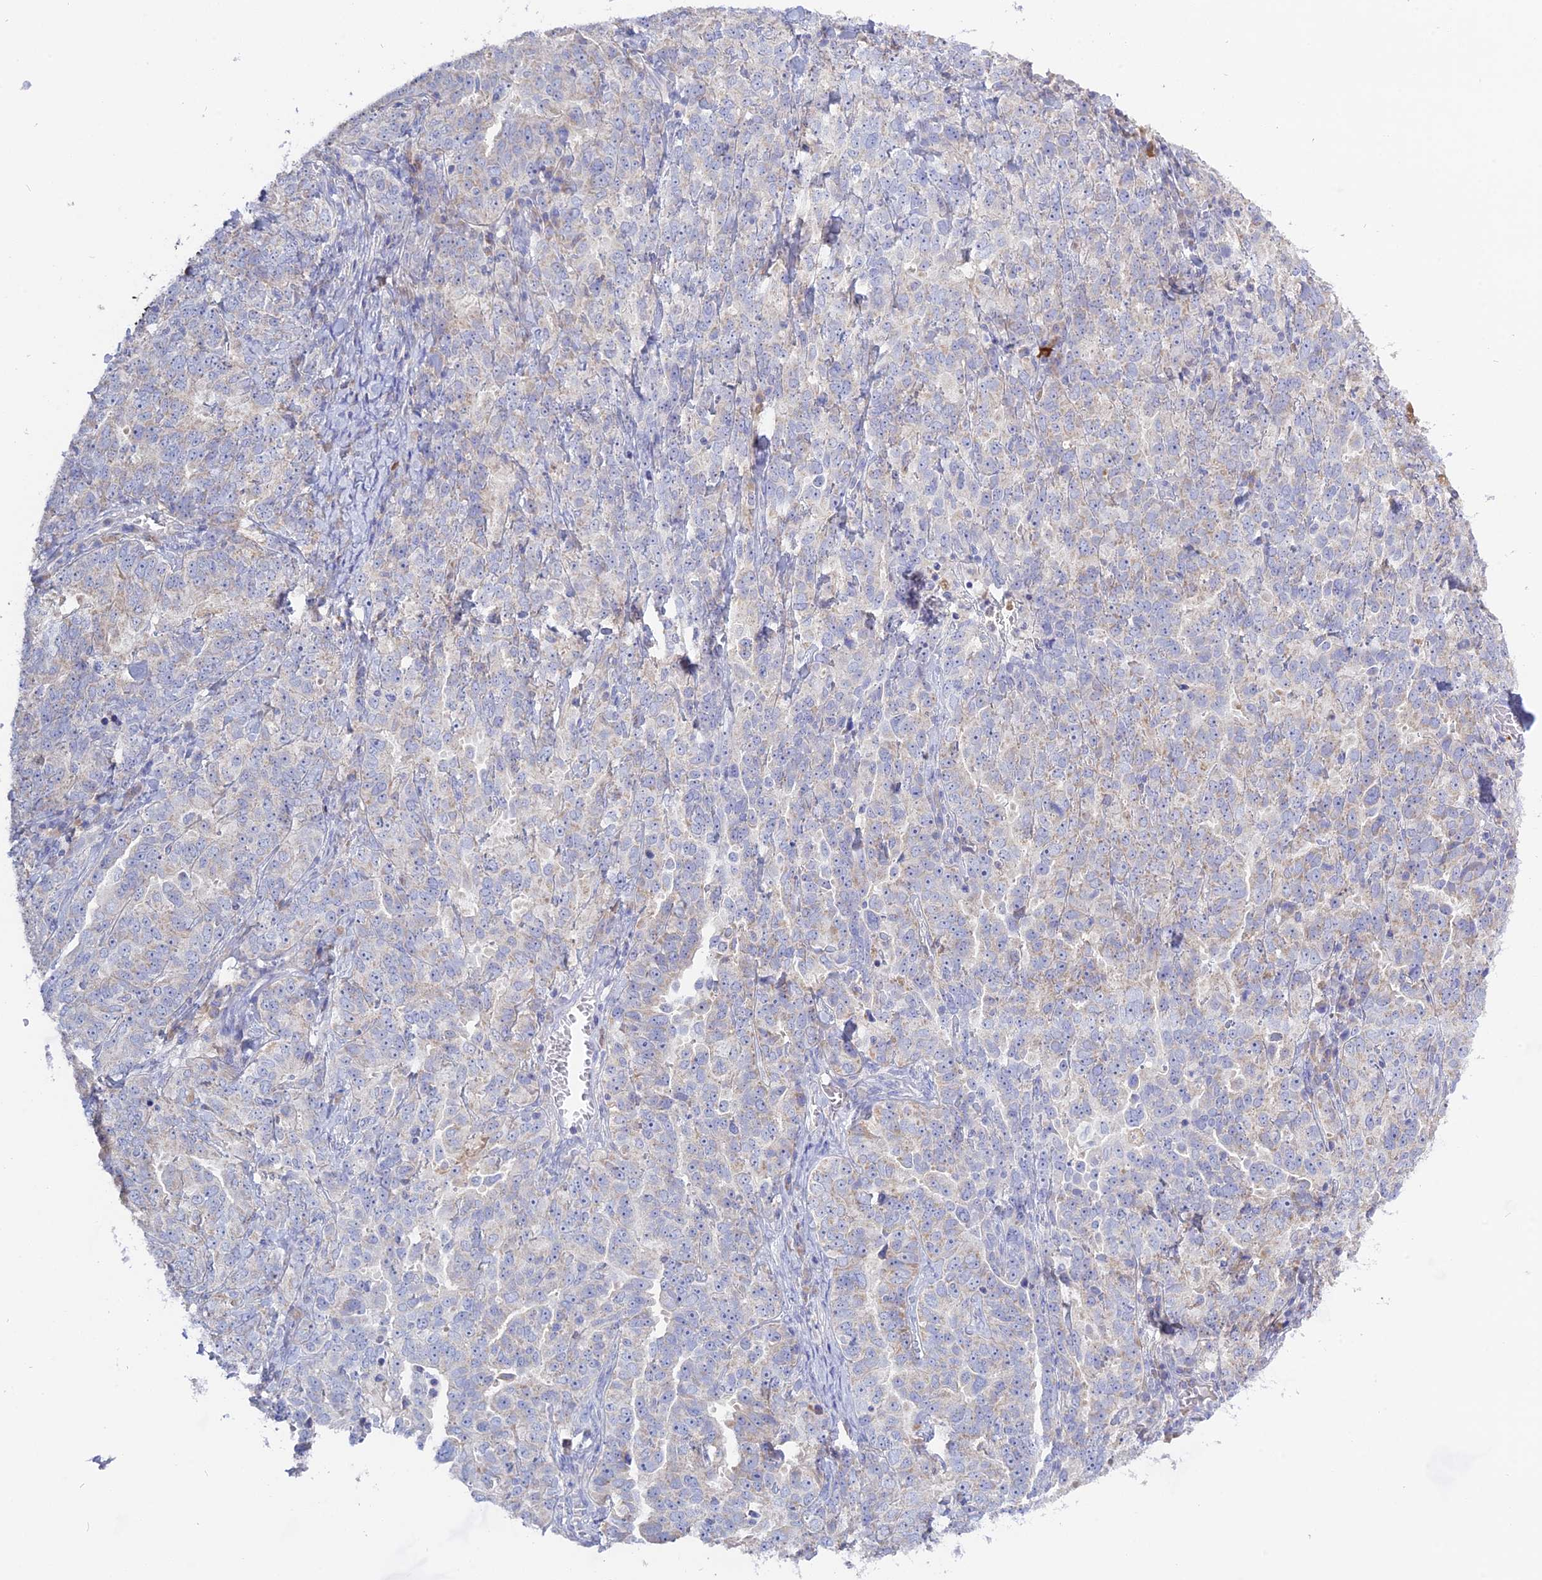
{"staining": {"intensity": "negative", "quantity": "none", "location": "none"}, "tissue": "ovarian cancer", "cell_type": "Tumor cells", "image_type": "cancer", "snomed": [{"axis": "morphology", "description": "Carcinoma, endometroid"}, {"axis": "topography", "description": "Ovary"}], "caption": "Tumor cells are negative for protein expression in human ovarian endometroid carcinoma. (DAB IHC visualized using brightfield microscopy, high magnification).", "gene": "ADGRA1", "patient": {"sex": "female", "age": 62}}